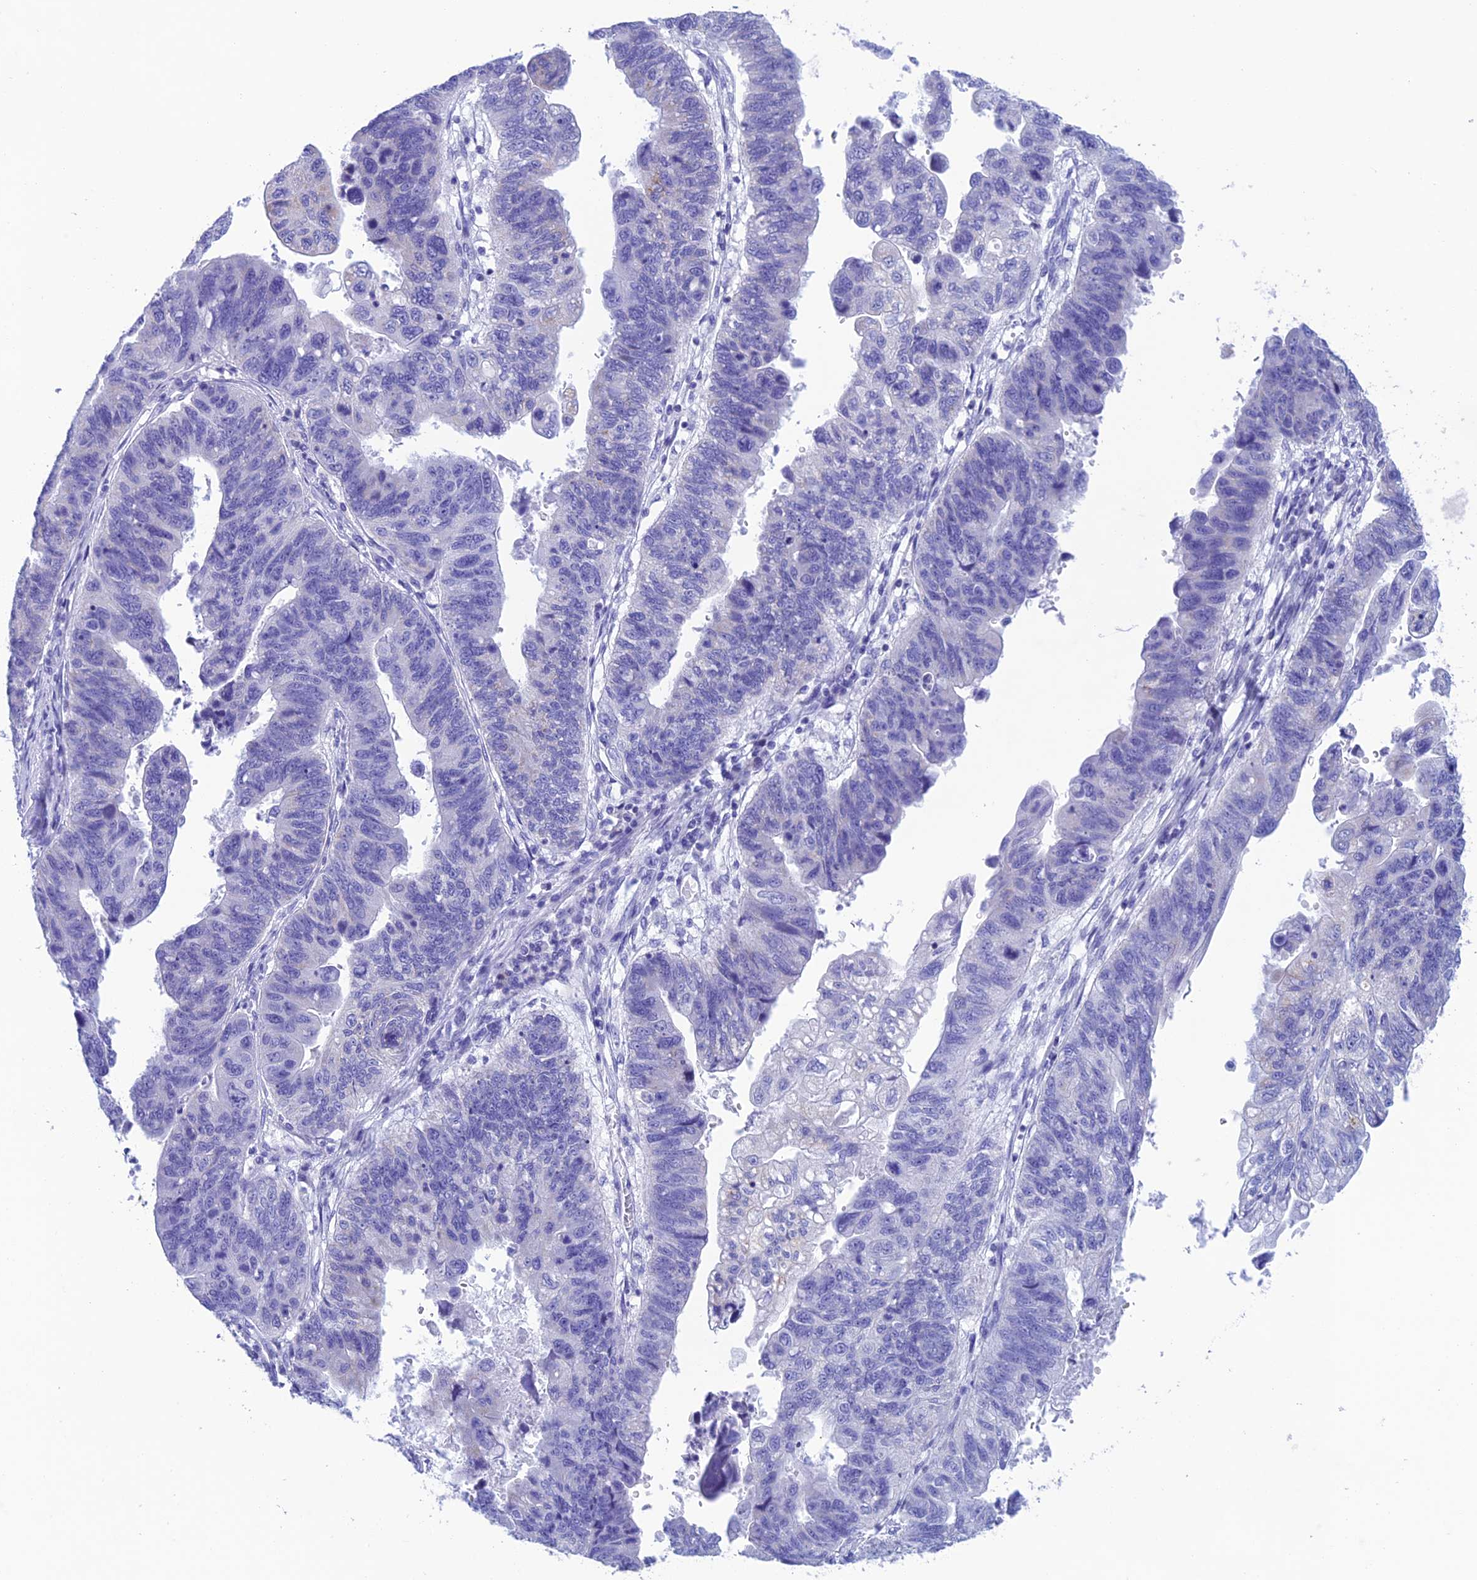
{"staining": {"intensity": "negative", "quantity": "none", "location": "none"}, "tissue": "stomach cancer", "cell_type": "Tumor cells", "image_type": "cancer", "snomed": [{"axis": "morphology", "description": "Adenocarcinoma, NOS"}, {"axis": "topography", "description": "Stomach"}], "caption": "Immunohistochemistry (IHC) of stomach cancer exhibits no expression in tumor cells.", "gene": "NXPE4", "patient": {"sex": "male", "age": 59}}